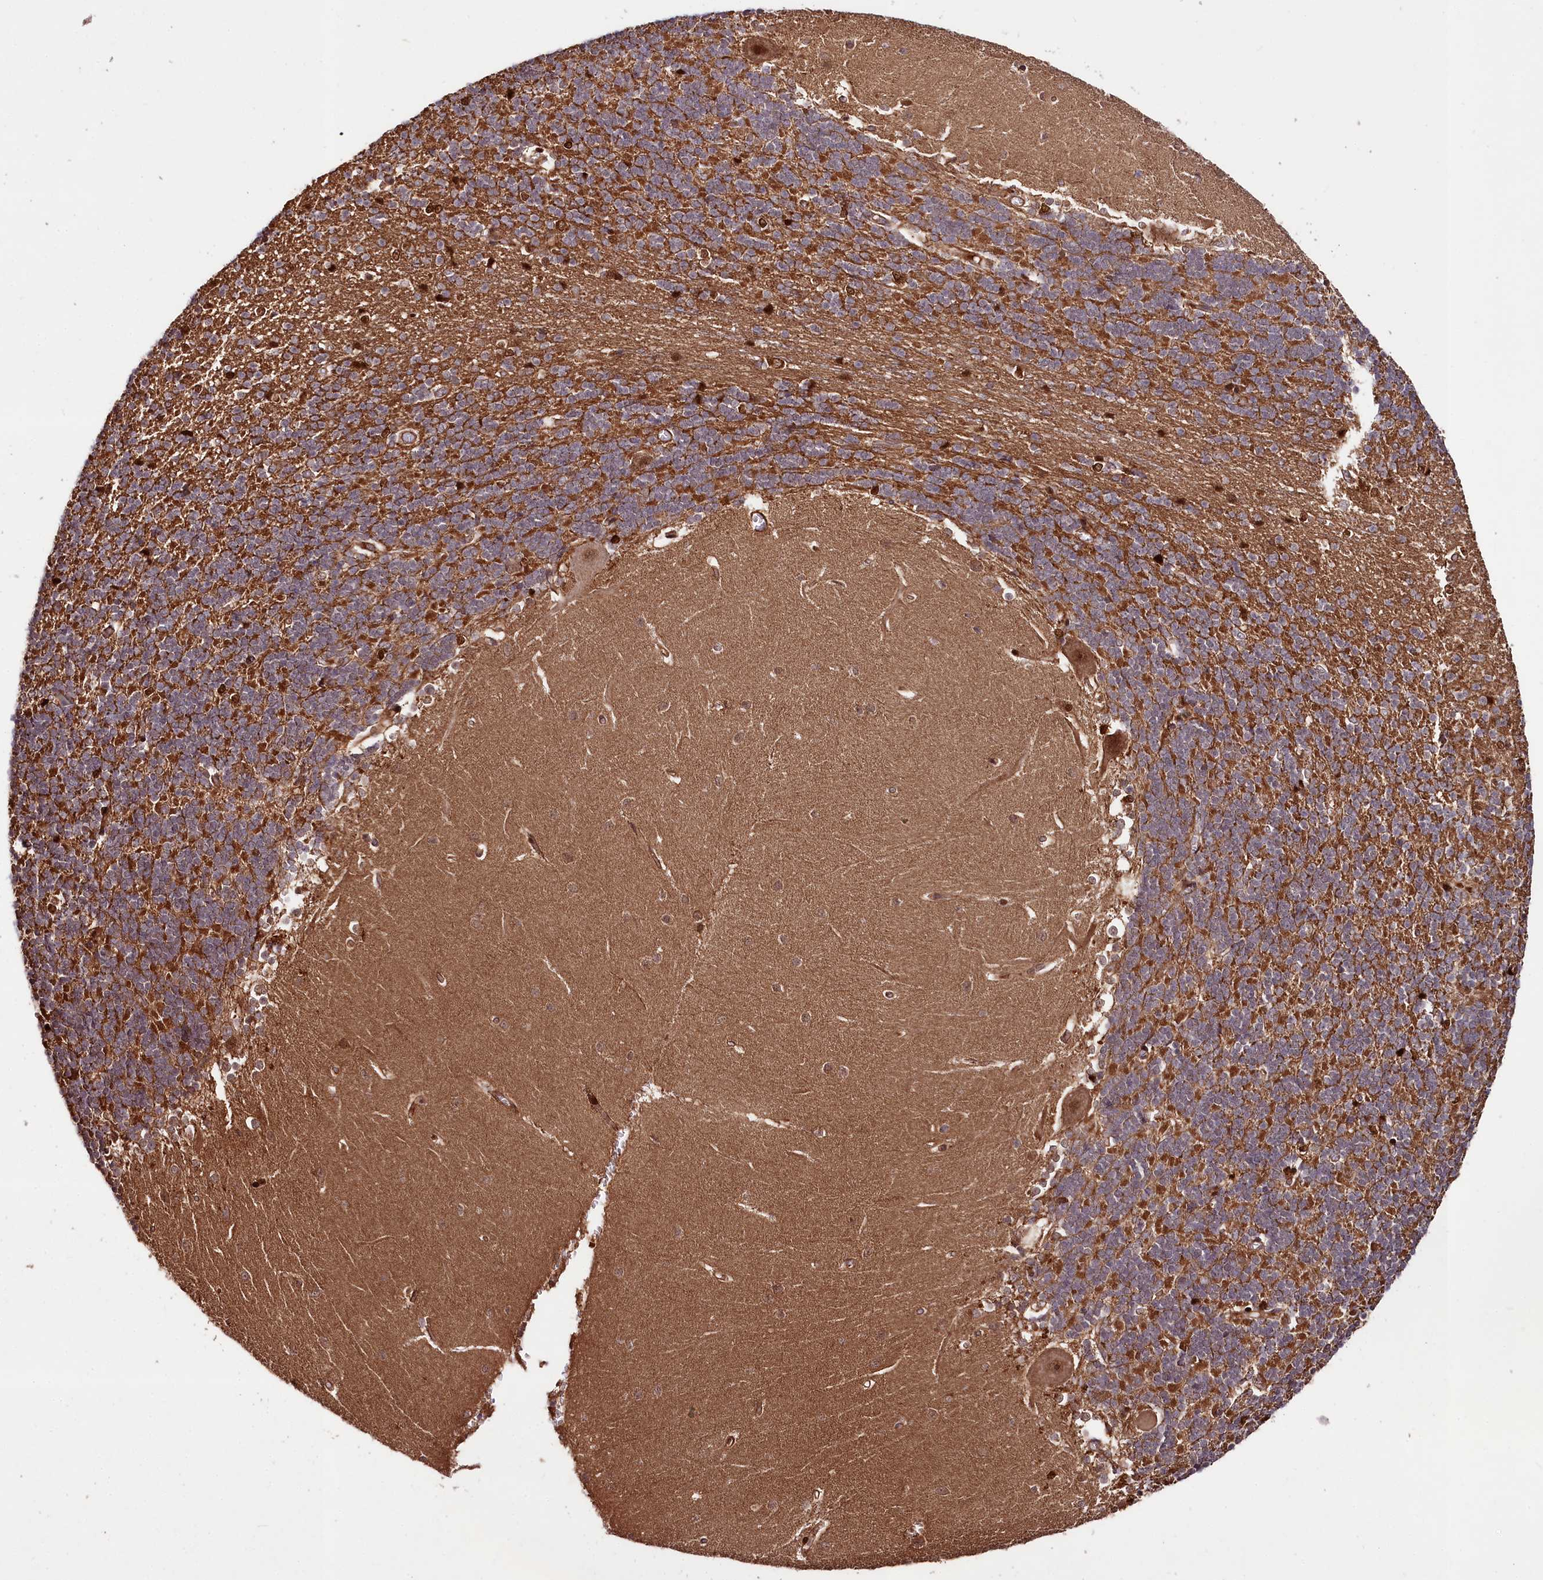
{"staining": {"intensity": "strong", "quantity": "25%-75%", "location": "cytoplasmic/membranous"}, "tissue": "cerebellum", "cell_type": "Cells in granular layer", "image_type": "normal", "snomed": [{"axis": "morphology", "description": "Normal tissue, NOS"}, {"axis": "topography", "description": "Cerebellum"}], "caption": "Cells in granular layer exhibit high levels of strong cytoplasmic/membranous expression in about 25%-75% of cells in benign human cerebellum. Using DAB (3,3'-diaminobenzidine) (brown) and hematoxylin (blue) stains, captured at high magnification using brightfield microscopy.", "gene": "NEDD1", "patient": {"sex": "male", "age": 37}}